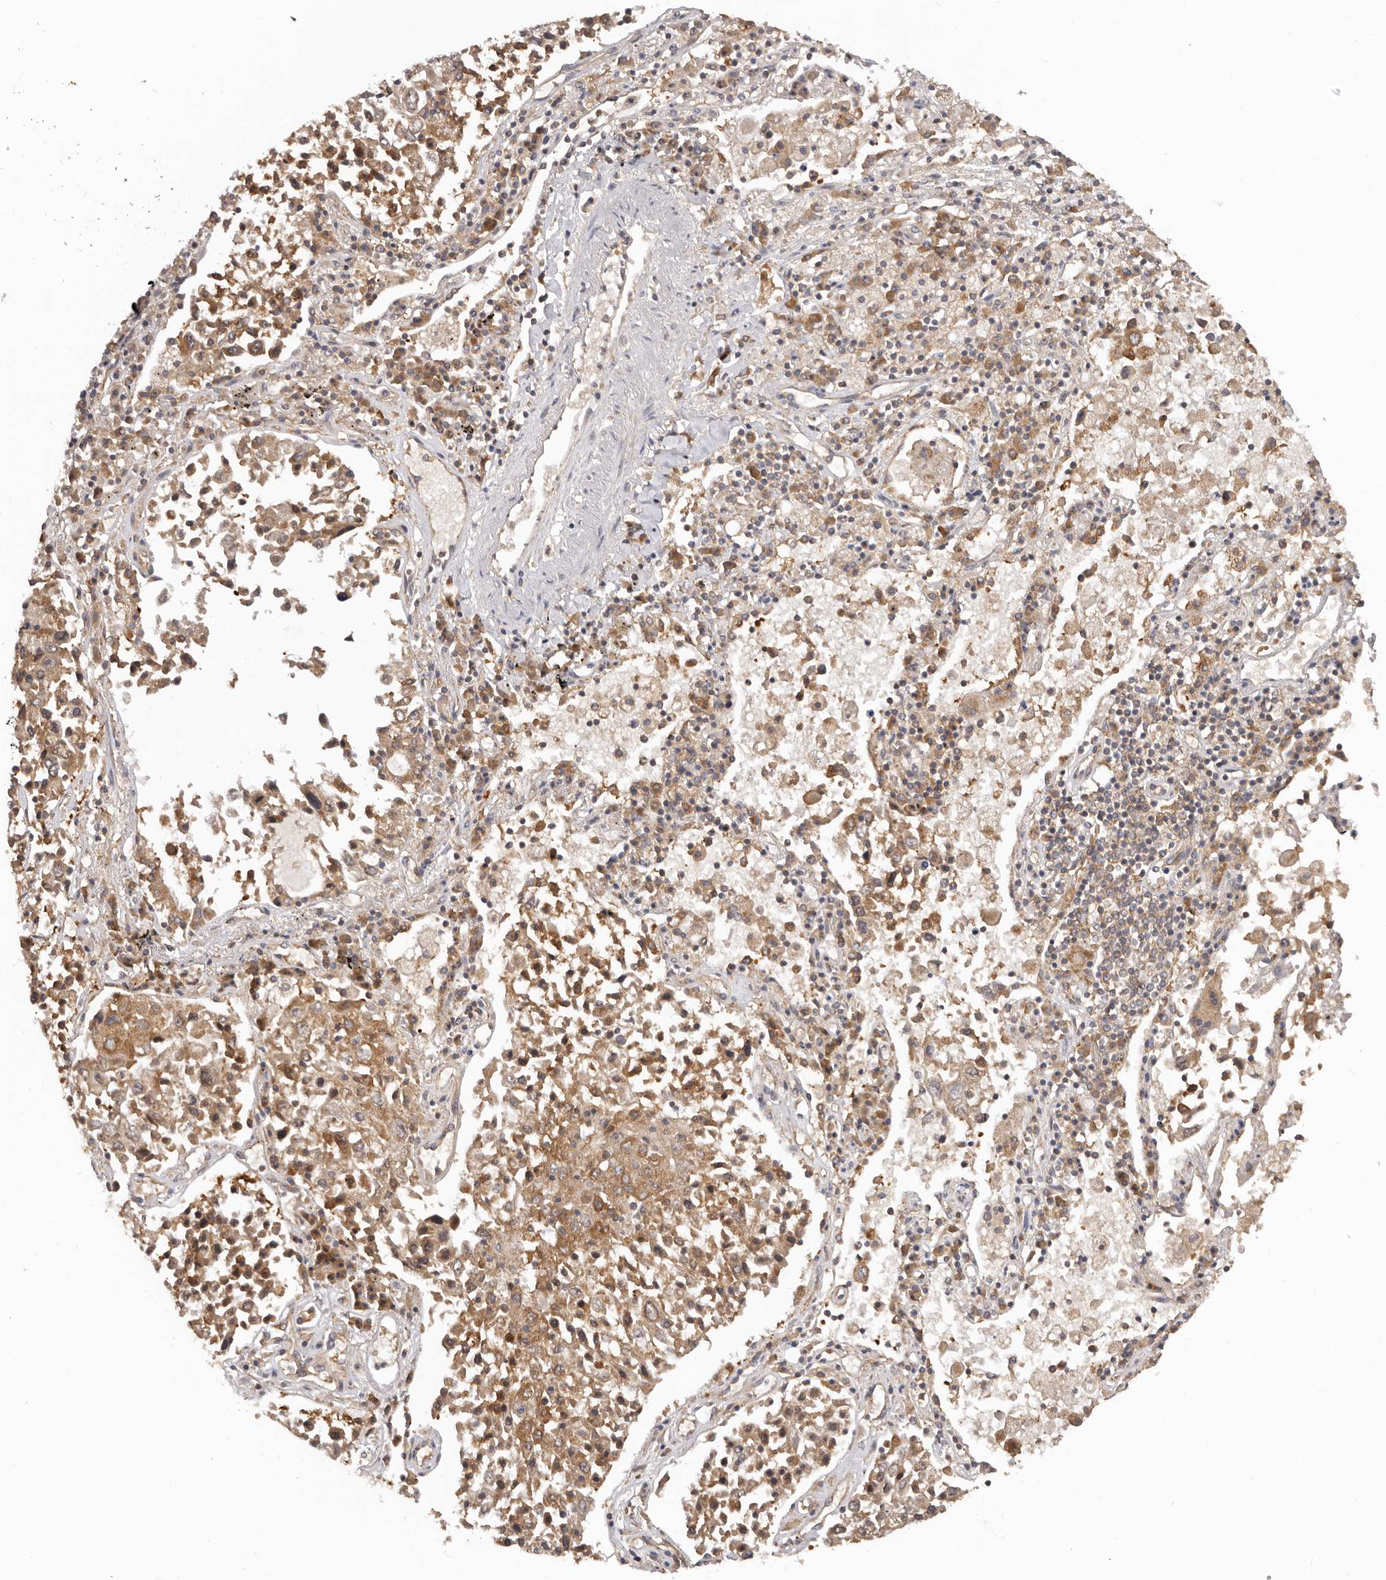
{"staining": {"intensity": "moderate", "quantity": ">75%", "location": "cytoplasmic/membranous"}, "tissue": "lung cancer", "cell_type": "Tumor cells", "image_type": "cancer", "snomed": [{"axis": "morphology", "description": "Squamous cell carcinoma, NOS"}, {"axis": "topography", "description": "Lung"}], "caption": "Immunohistochemistry of human lung cancer (squamous cell carcinoma) exhibits medium levels of moderate cytoplasmic/membranous expression in approximately >75% of tumor cells. (Stains: DAB in brown, nuclei in blue, Microscopy: brightfield microscopy at high magnification).", "gene": "EEF1E1", "patient": {"sex": "male", "age": 65}}